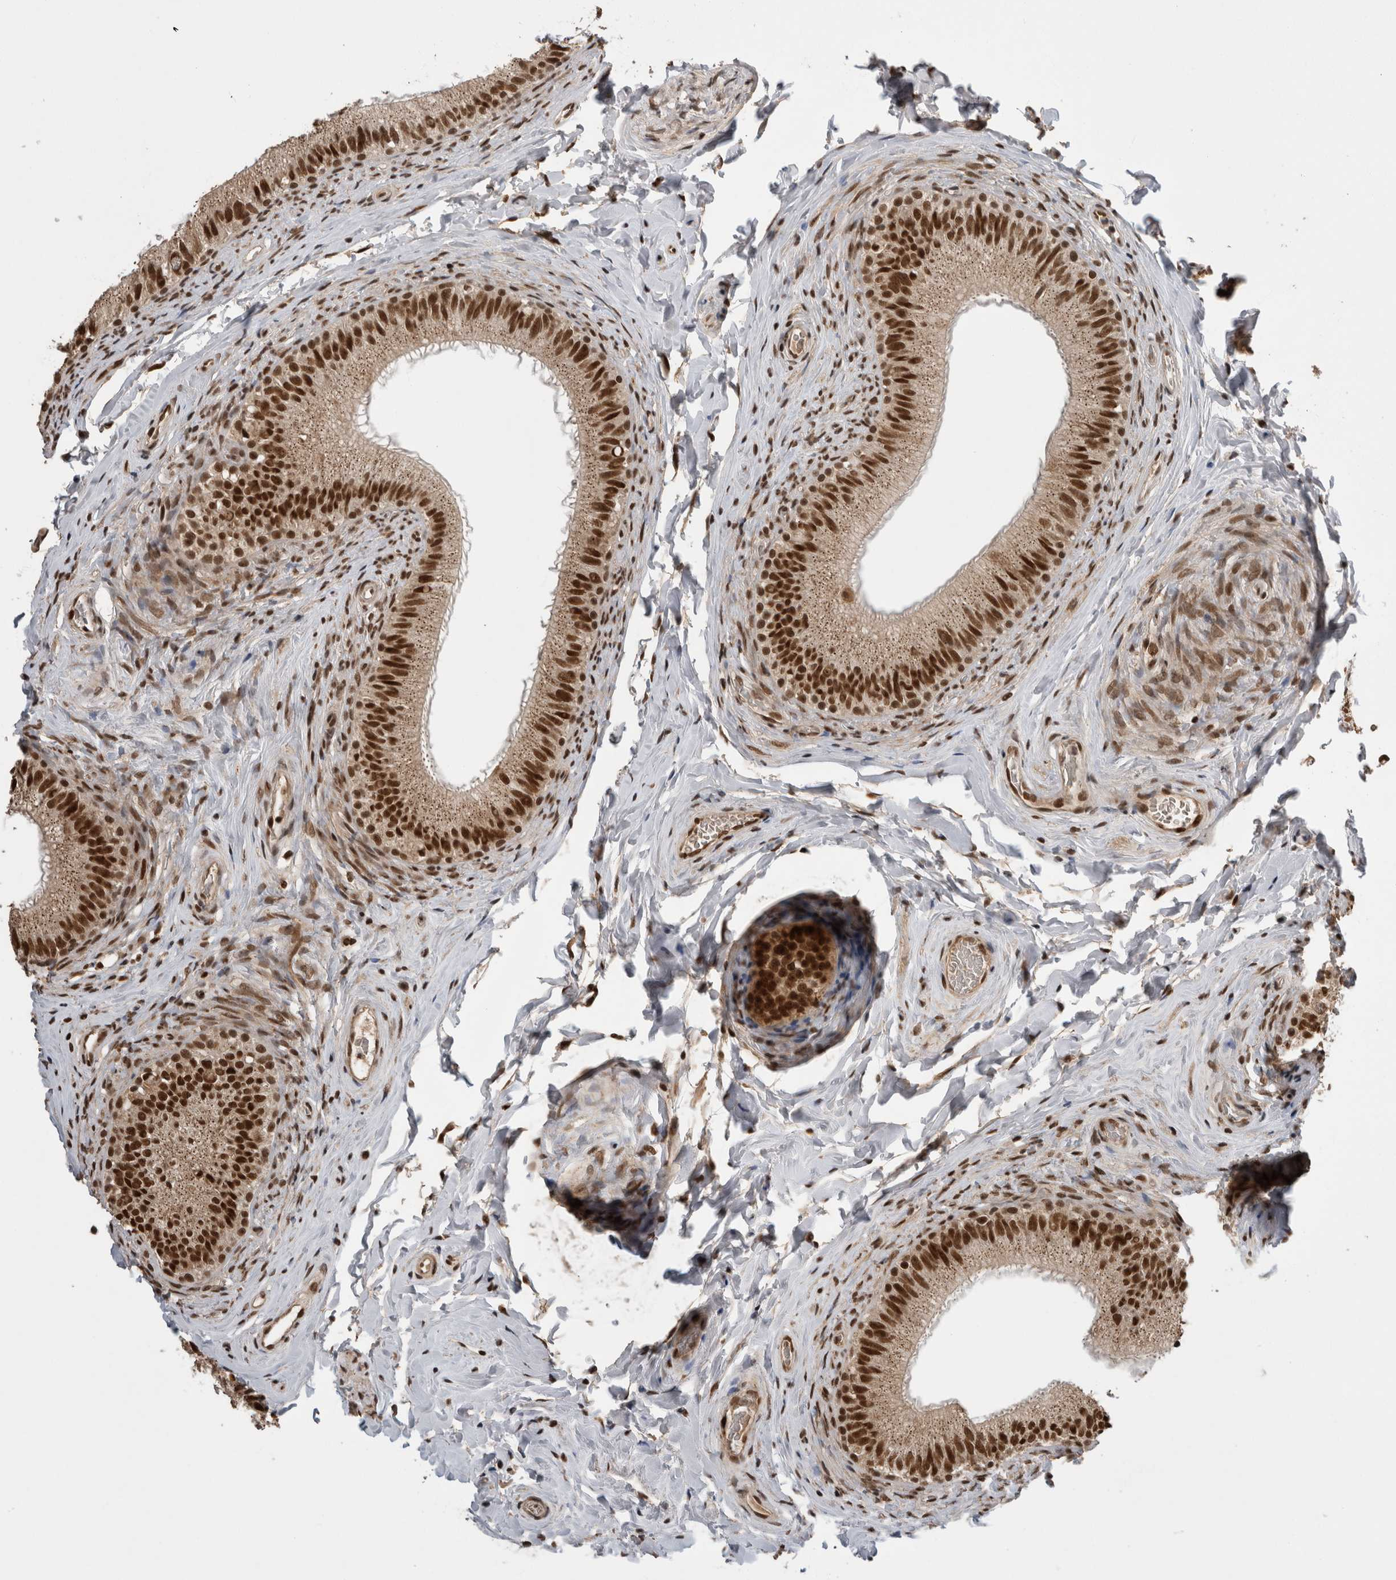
{"staining": {"intensity": "strong", "quantity": ">75%", "location": "nuclear"}, "tissue": "epididymis", "cell_type": "Glandular cells", "image_type": "normal", "snomed": [{"axis": "morphology", "description": "Normal tissue, NOS"}, {"axis": "topography", "description": "Epididymis"}], "caption": "Brown immunohistochemical staining in unremarkable epididymis shows strong nuclear expression in approximately >75% of glandular cells.", "gene": "CPSF2", "patient": {"sex": "male", "age": 49}}